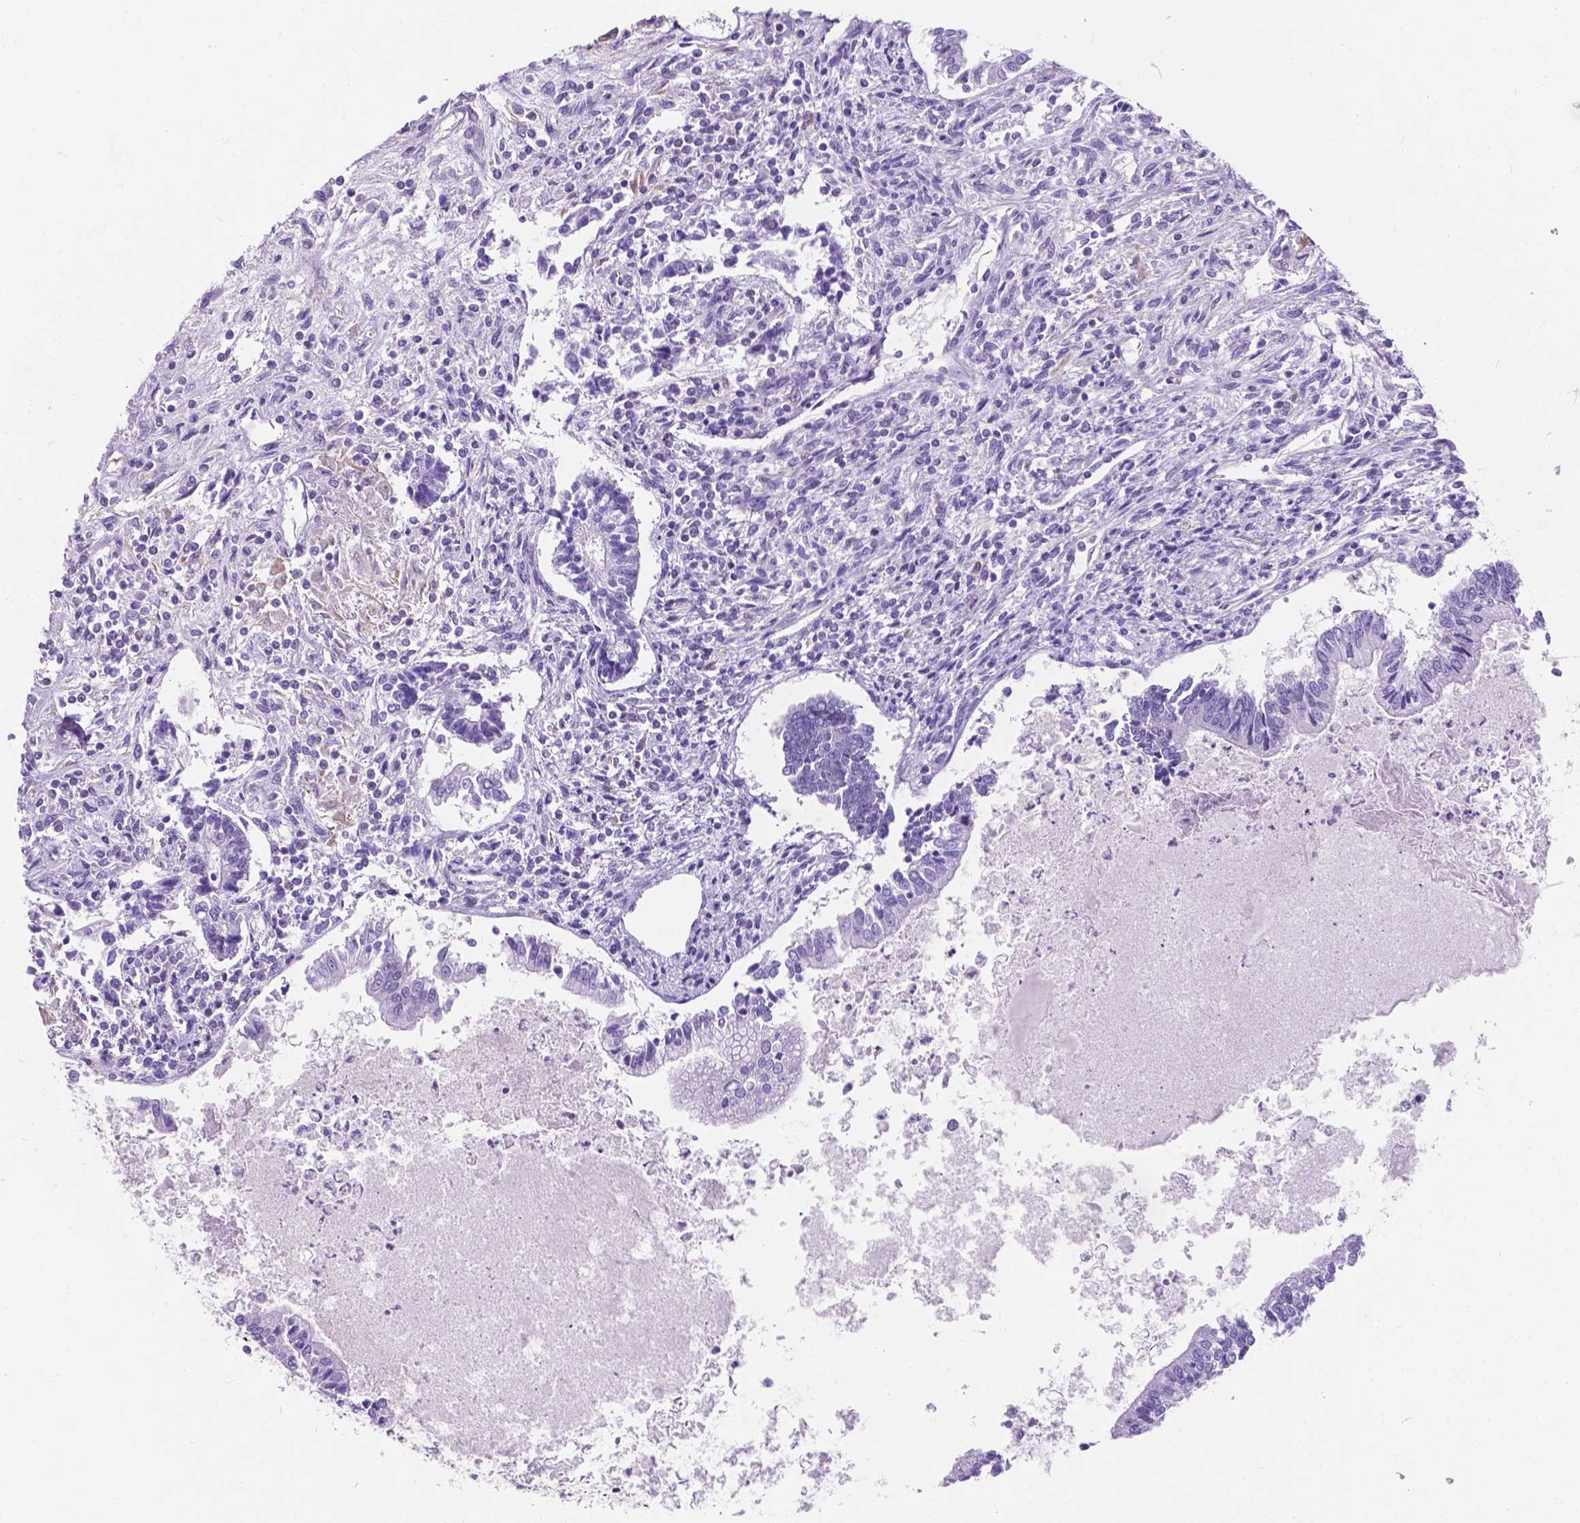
{"staining": {"intensity": "negative", "quantity": "none", "location": "none"}, "tissue": "testis cancer", "cell_type": "Tumor cells", "image_type": "cancer", "snomed": [{"axis": "morphology", "description": "Carcinoma, Embryonal, NOS"}, {"axis": "topography", "description": "Testis"}], "caption": "A micrograph of human testis cancer (embryonal carcinoma) is negative for staining in tumor cells.", "gene": "AMOT", "patient": {"sex": "male", "age": 37}}